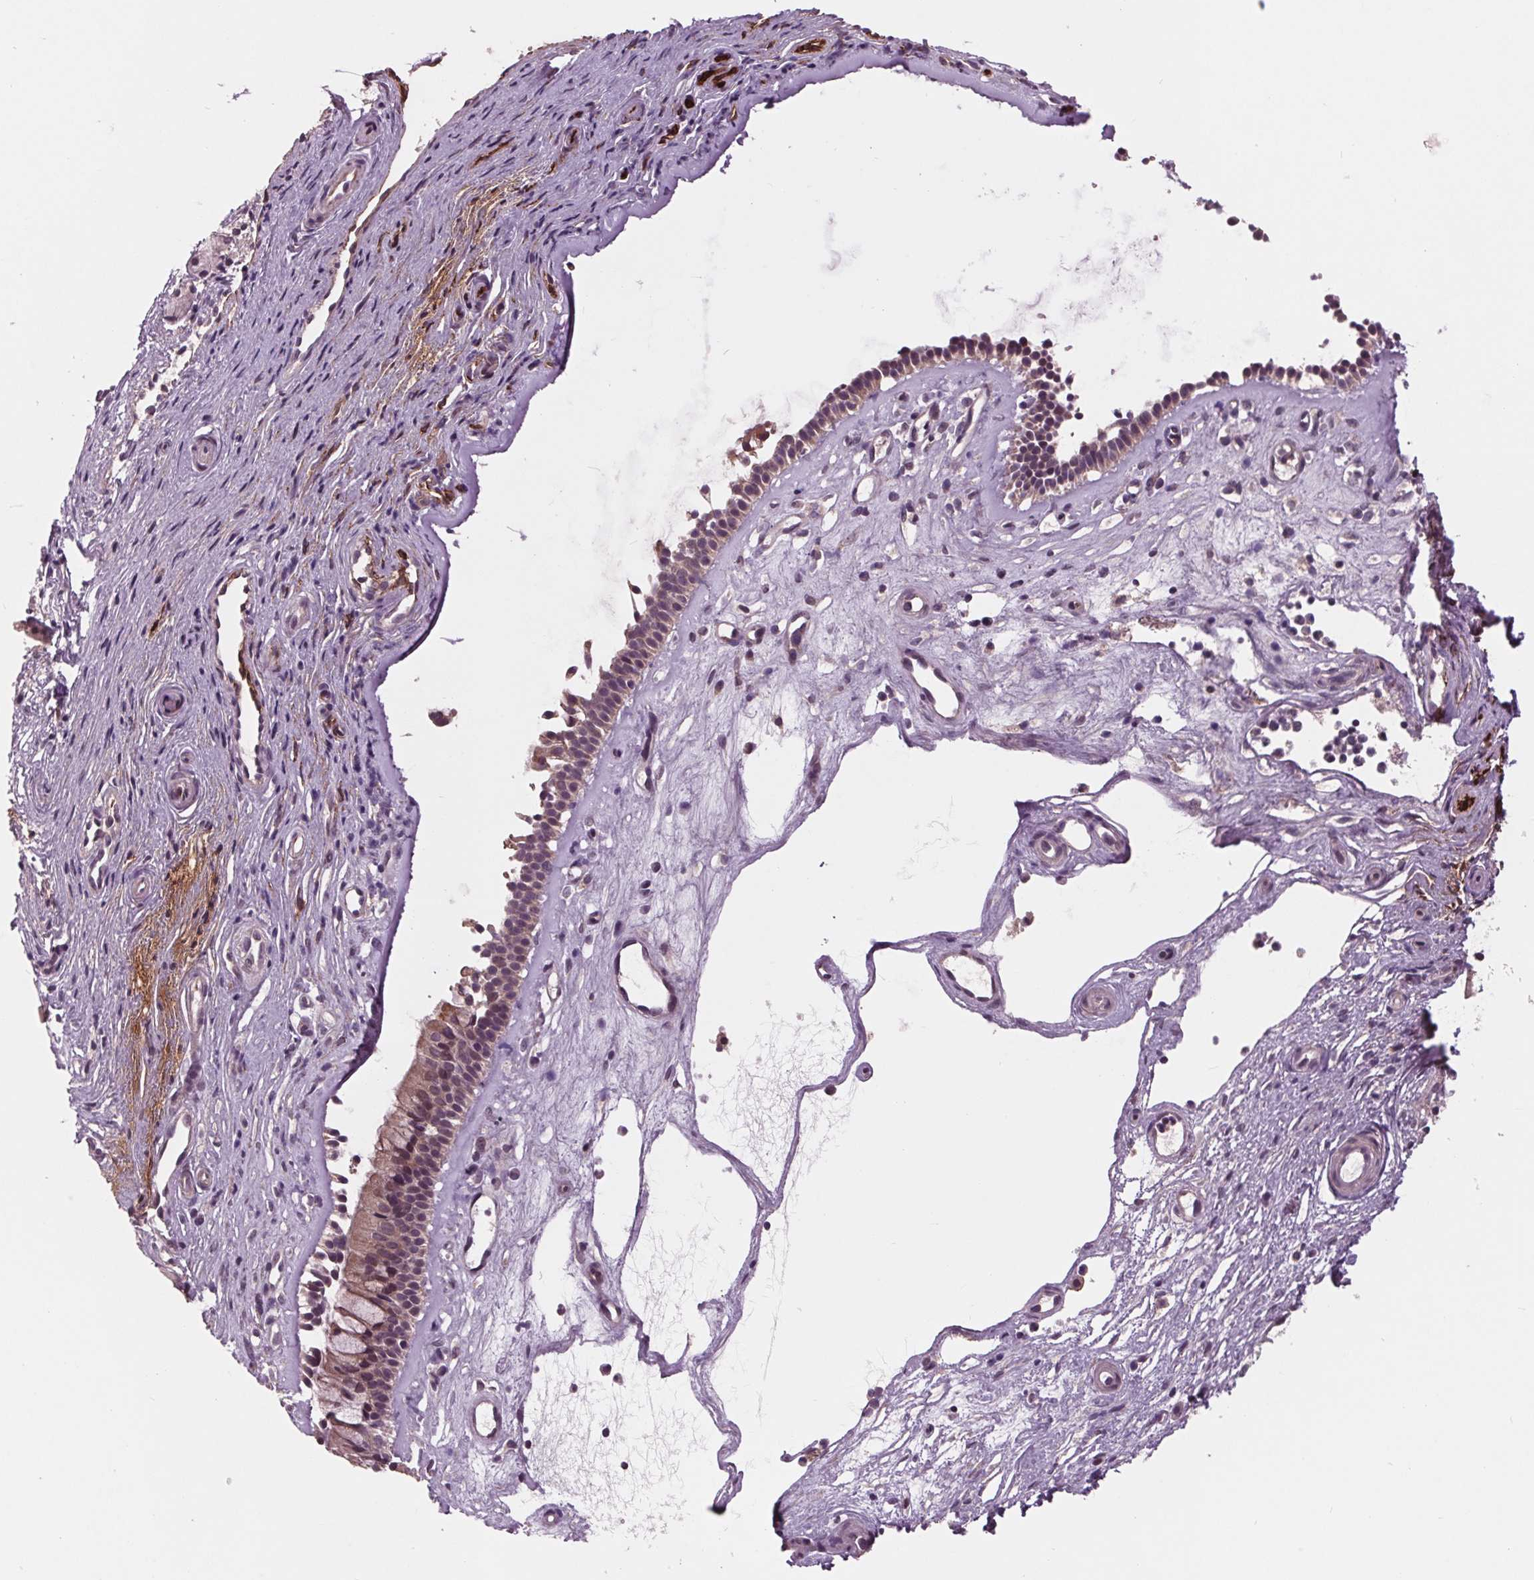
{"staining": {"intensity": "weak", "quantity": "25%-75%", "location": "cytoplasmic/membranous"}, "tissue": "nasopharynx", "cell_type": "Respiratory epithelial cells", "image_type": "normal", "snomed": [{"axis": "morphology", "description": "Normal tissue, NOS"}, {"axis": "topography", "description": "Nasopharynx"}], "caption": "DAB immunohistochemical staining of benign human nasopharynx shows weak cytoplasmic/membranous protein positivity in about 25%-75% of respiratory epithelial cells.", "gene": "MAPK8", "patient": {"sex": "female", "age": 52}}